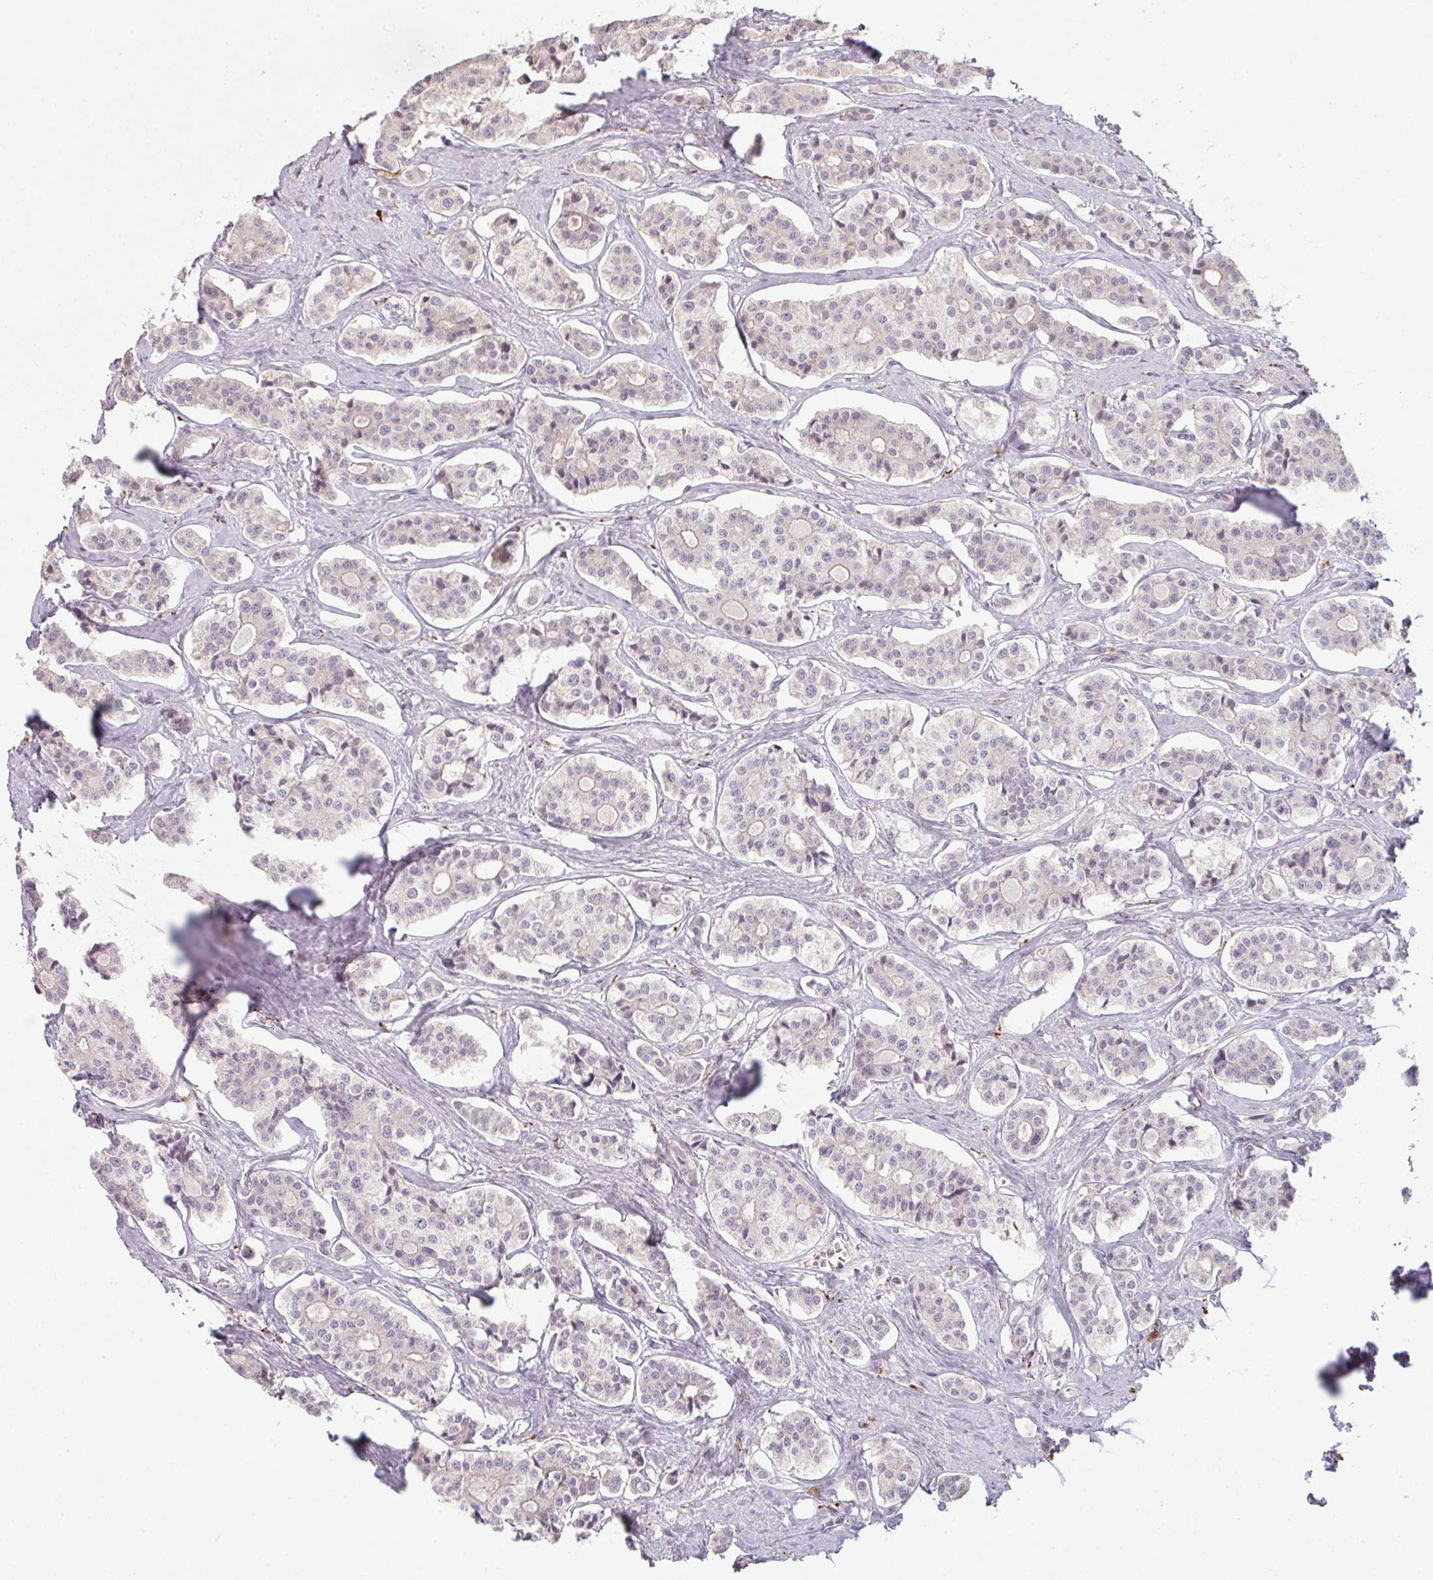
{"staining": {"intensity": "negative", "quantity": "none", "location": "none"}, "tissue": "carcinoid", "cell_type": "Tumor cells", "image_type": "cancer", "snomed": [{"axis": "morphology", "description": "Carcinoid, malignant, NOS"}, {"axis": "topography", "description": "Small intestine"}], "caption": "Immunohistochemistry histopathology image of neoplastic tissue: malignant carcinoid stained with DAB displays no significant protein expression in tumor cells.", "gene": "TMEM237", "patient": {"sex": "male", "age": 63}}